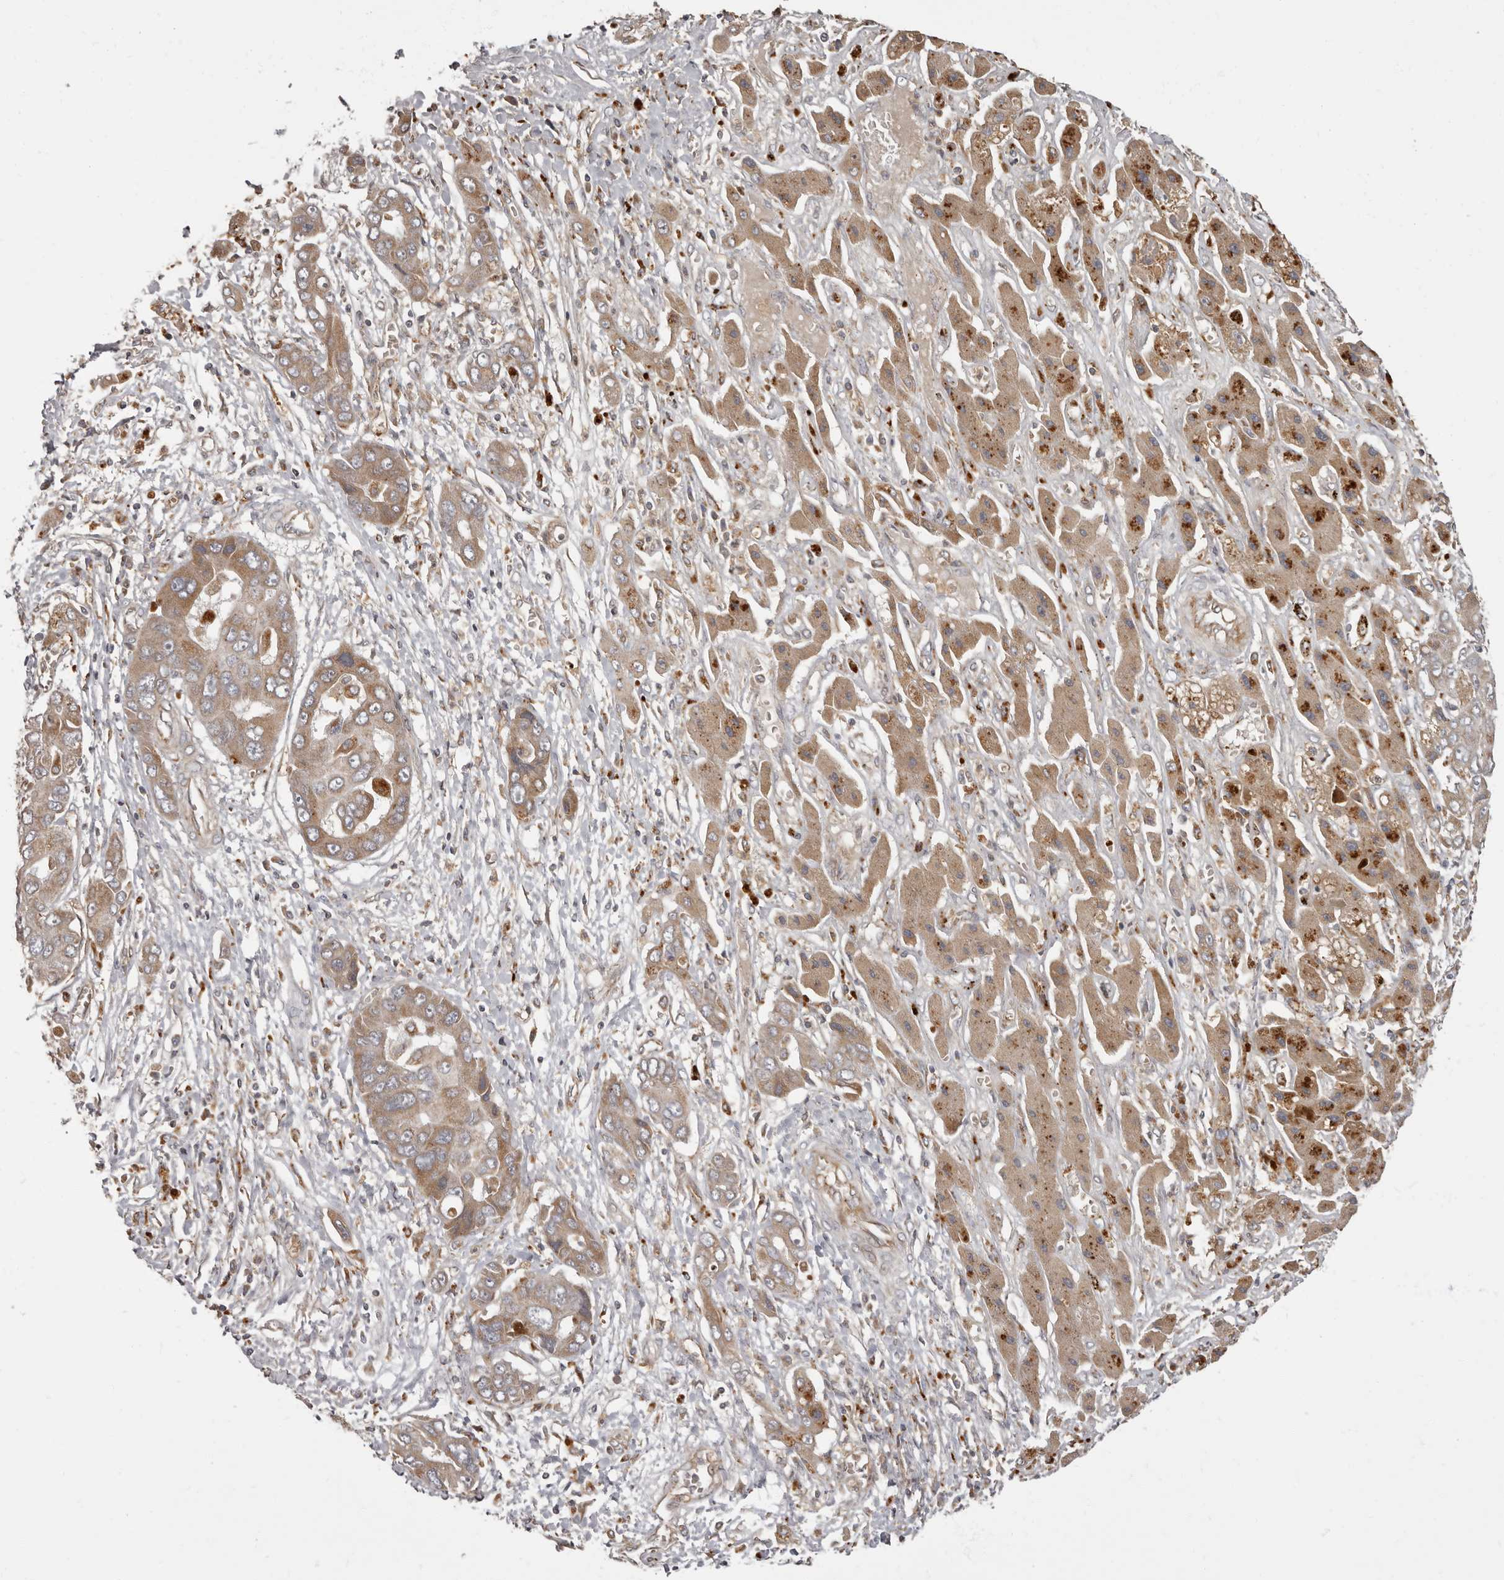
{"staining": {"intensity": "moderate", "quantity": ">75%", "location": "cytoplasmic/membranous"}, "tissue": "liver cancer", "cell_type": "Tumor cells", "image_type": "cancer", "snomed": [{"axis": "morphology", "description": "Cholangiocarcinoma"}, {"axis": "topography", "description": "Liver"}], "caption": "Liver cancer stained with DAB (3,3'-diaminobenzidine) immunohistochemistry shows medium levels of moderate cytoplasmic/membranous staining in about >75% of tumor cells. The protein of interest is shown in brown color, while the nuclei are stained blue.", "gene": "ADCY2", "patient": {"sex": "male", "age": 67}}